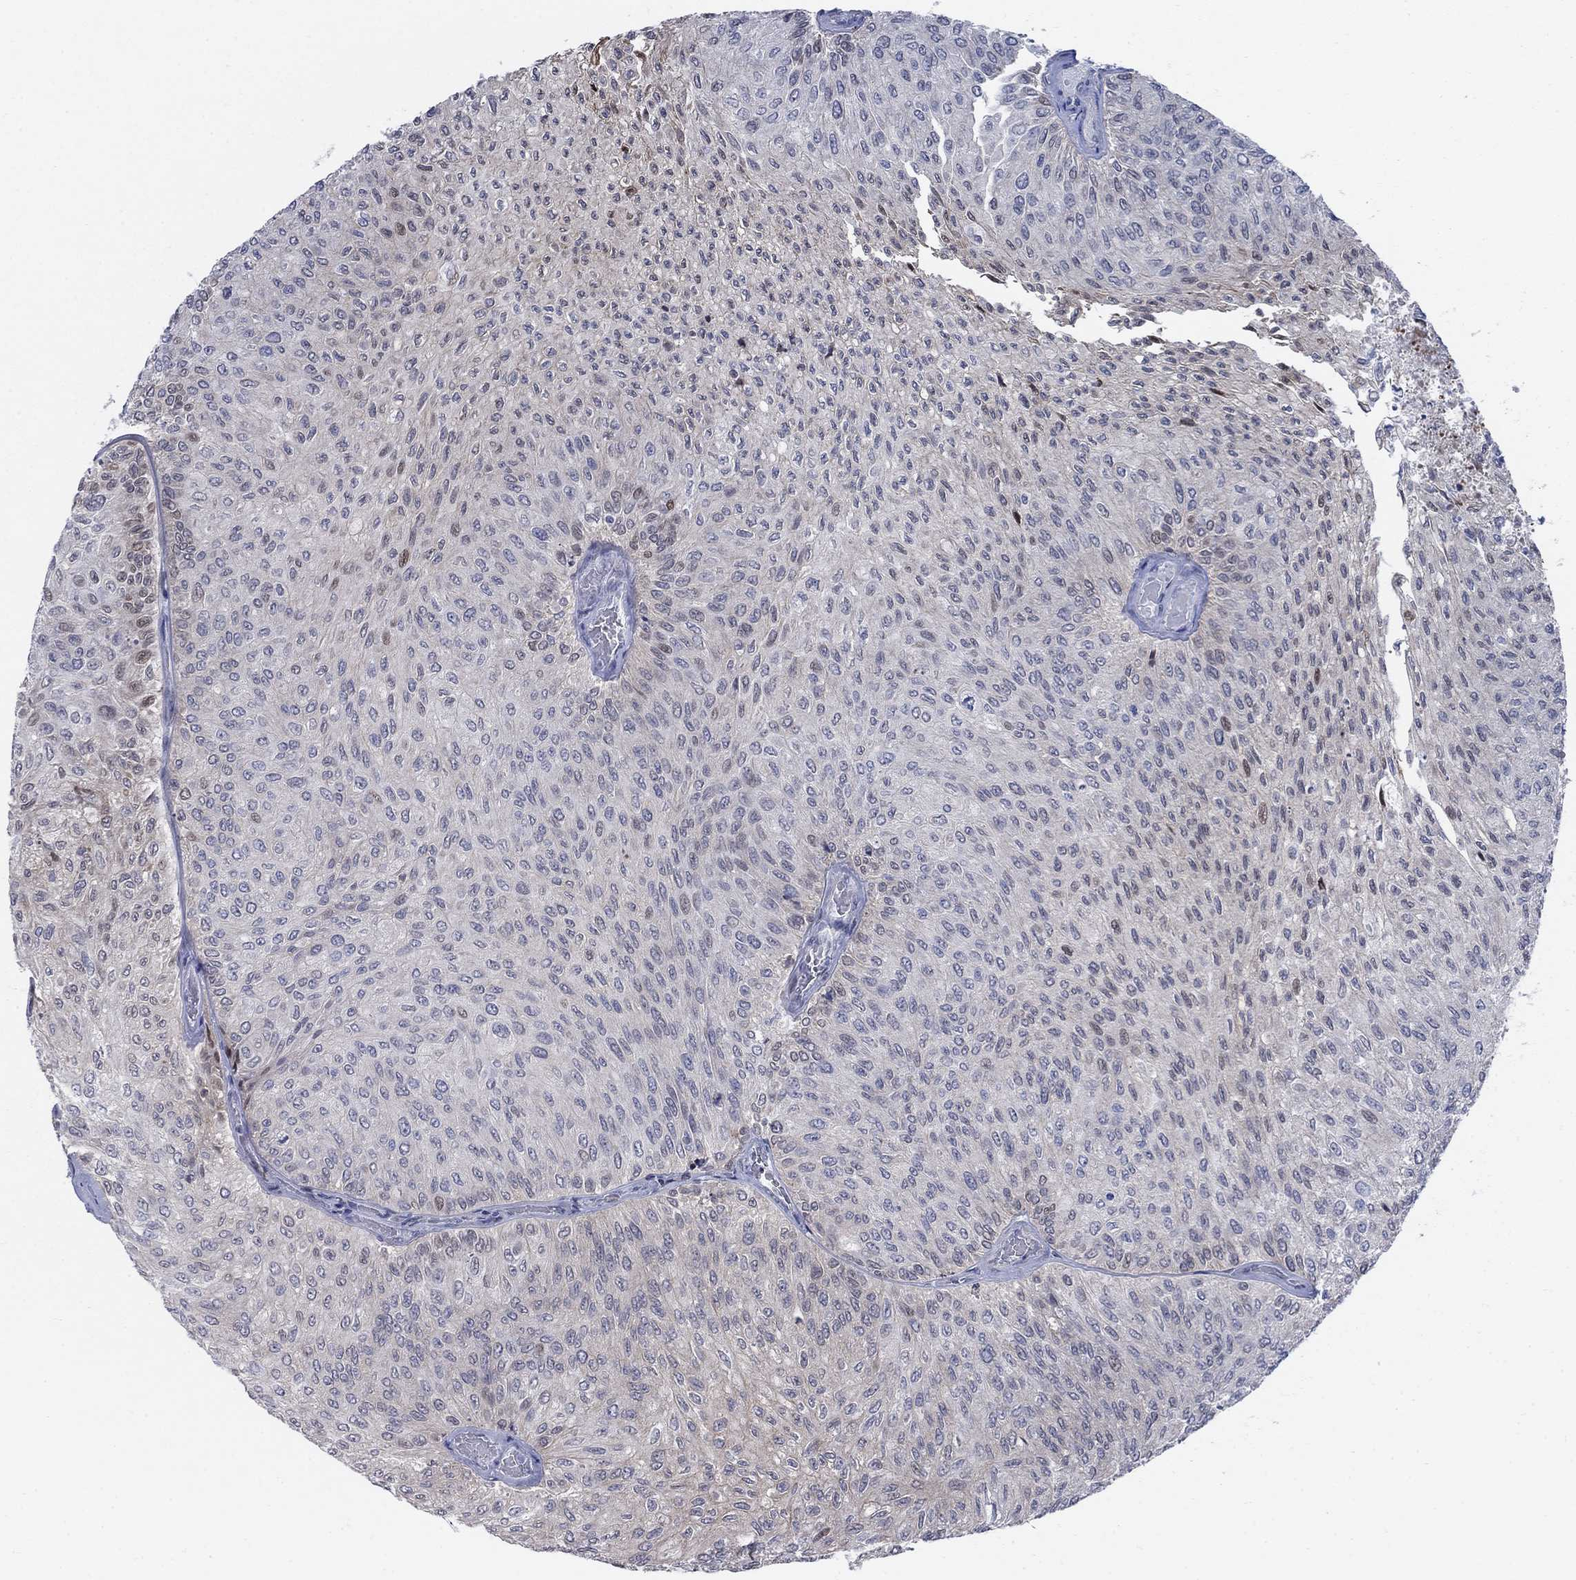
{"staining": {"intensity": "moderate", "quantity": "<25%", "location": "cytoplasmic/membranous,nuclear"}, "tissue": "urothelial cancer", "cell_type": "Tumor cells", "image_type": "cancer", "snomed": [{"axis": "morphology", "description": "Urothelial carcinoma, Low grade"}, {"axis": "topography", "description": "Urinary bladder"}], "caption": "Protein expression analysis of human urothelial cancer reveals moderate cytoplasmic/membranous and nuclear positivity in about <25% of tumor cells. (DAB IHC with brightfield microscopy, high magnification).", "gene": "MYO3A", "patient": {"sex": "male", "age": 78}}